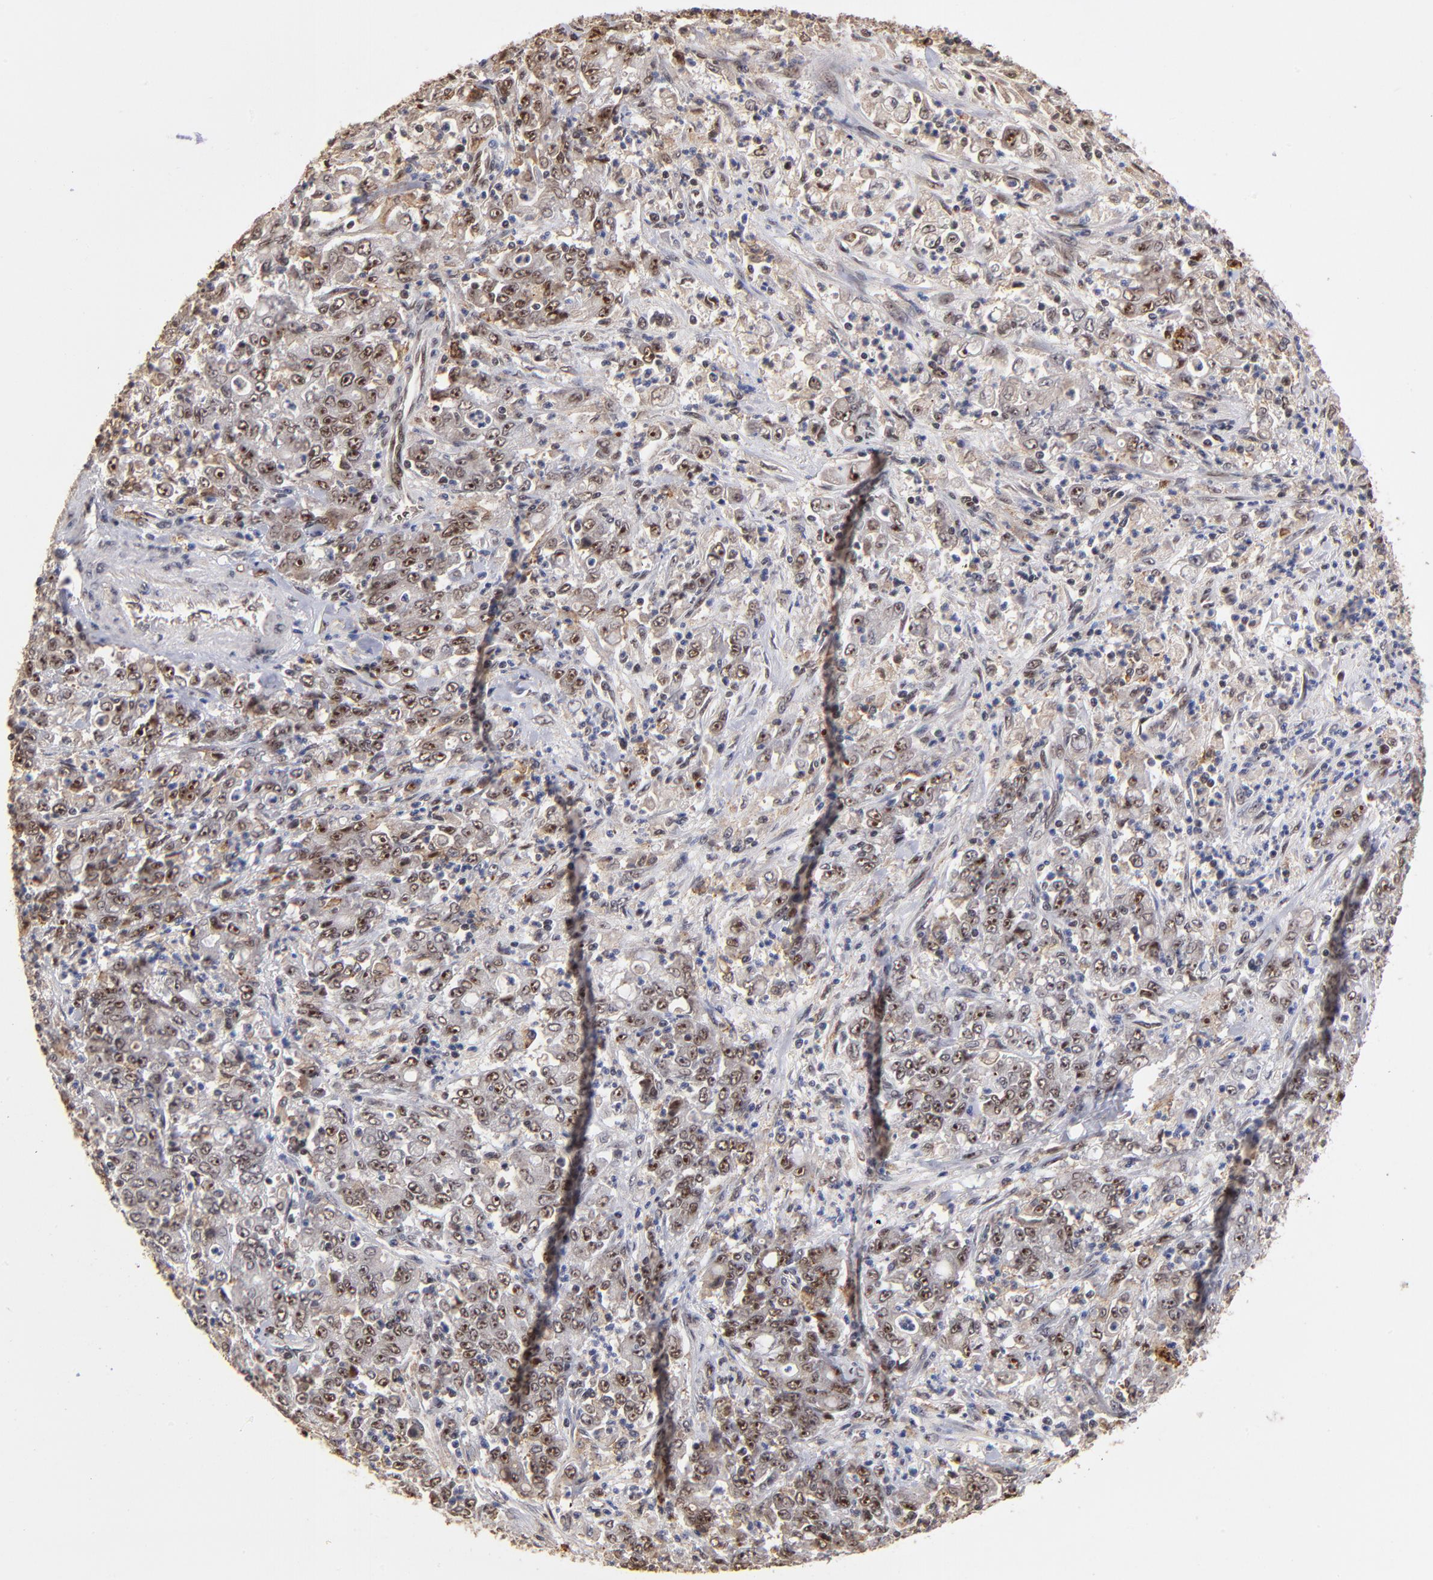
{"staining": {"intensity": "moderate", "quantity": ">75%", "location": "cytoplasmic/membranous,nuclear"}, "tissue": "stomach cancer", "cell_type": "Tumor cells", "image_type": "cancer", "snomed": [{"axis": "morphology", "description": "Adenocarcinoma, NOS"}, {"axis": "topography", "description": "Stomach, lower"}], "caption": "Immunohistochemical staining of human stomach cancer displays medium levels of moderate cytoplasmic/membranous and nuclear protein positivity in approximately >75% of tumor cells. (DAB (3,3'-diaminobenzidine) IHC with brightfield microscopy, high magnification).", "gene": "ZNF146", "patient": {"sex": "female", "age": 71}}